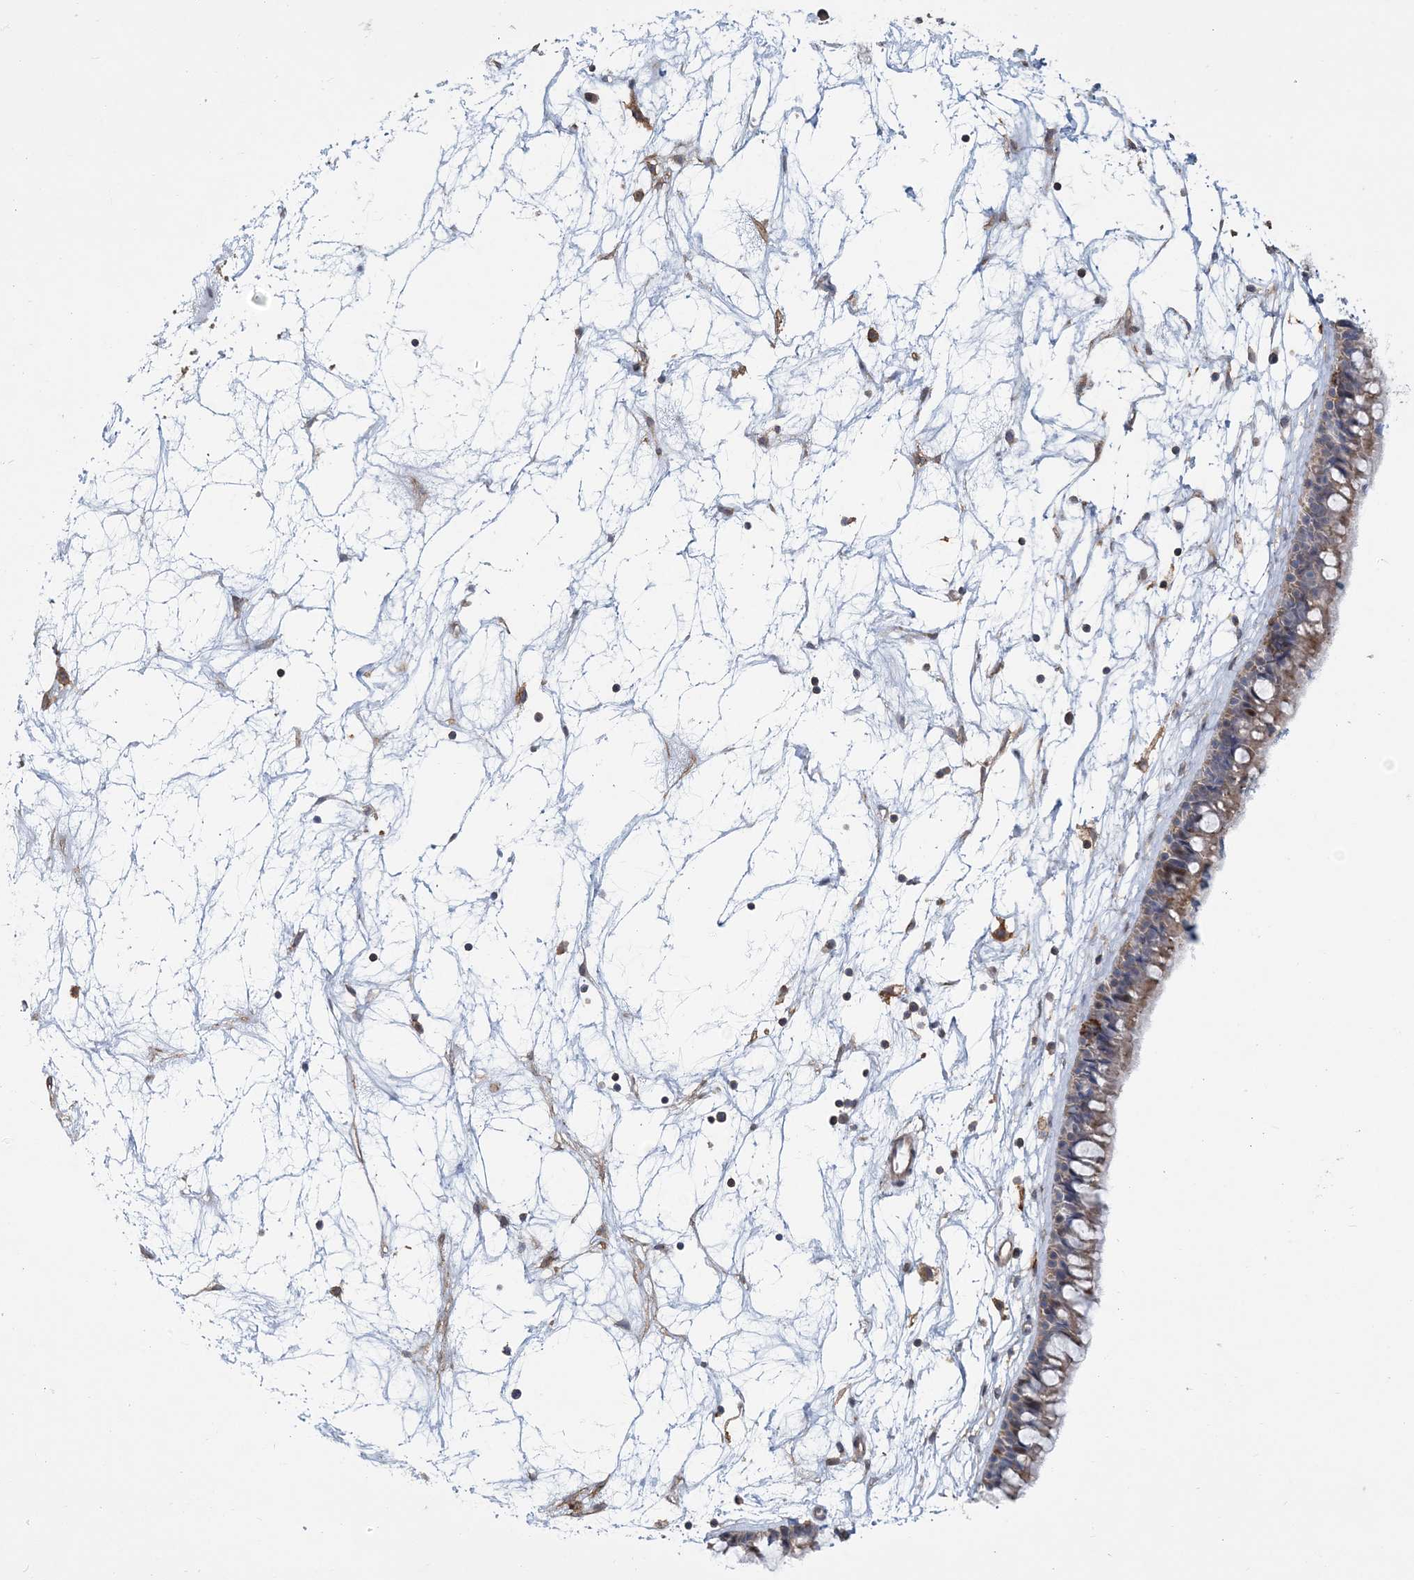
{"staining": {"intensity": "weak", "quantity": ">75%", "location": "cytoplasmic/membranous"}, "tissue": "nasopharynx", "cell_type": "Respiratory epithelial cells", "image_type": "normal", "snomed": [{"axis": "morphology", "description": "Normal tissue, NOS"}, {"axis": "topography", "description": "Nasopharynx"}], "caption": "Weak cytoplasmic/membranous expression is seen in approximately >75% of respiratory epithelial cells in benign nasopharynx. (Brightfield microscopy of DAB IHC at high magnification).", "gene": "ARAP2", "patient": {"sex": "male", "age": 64}}